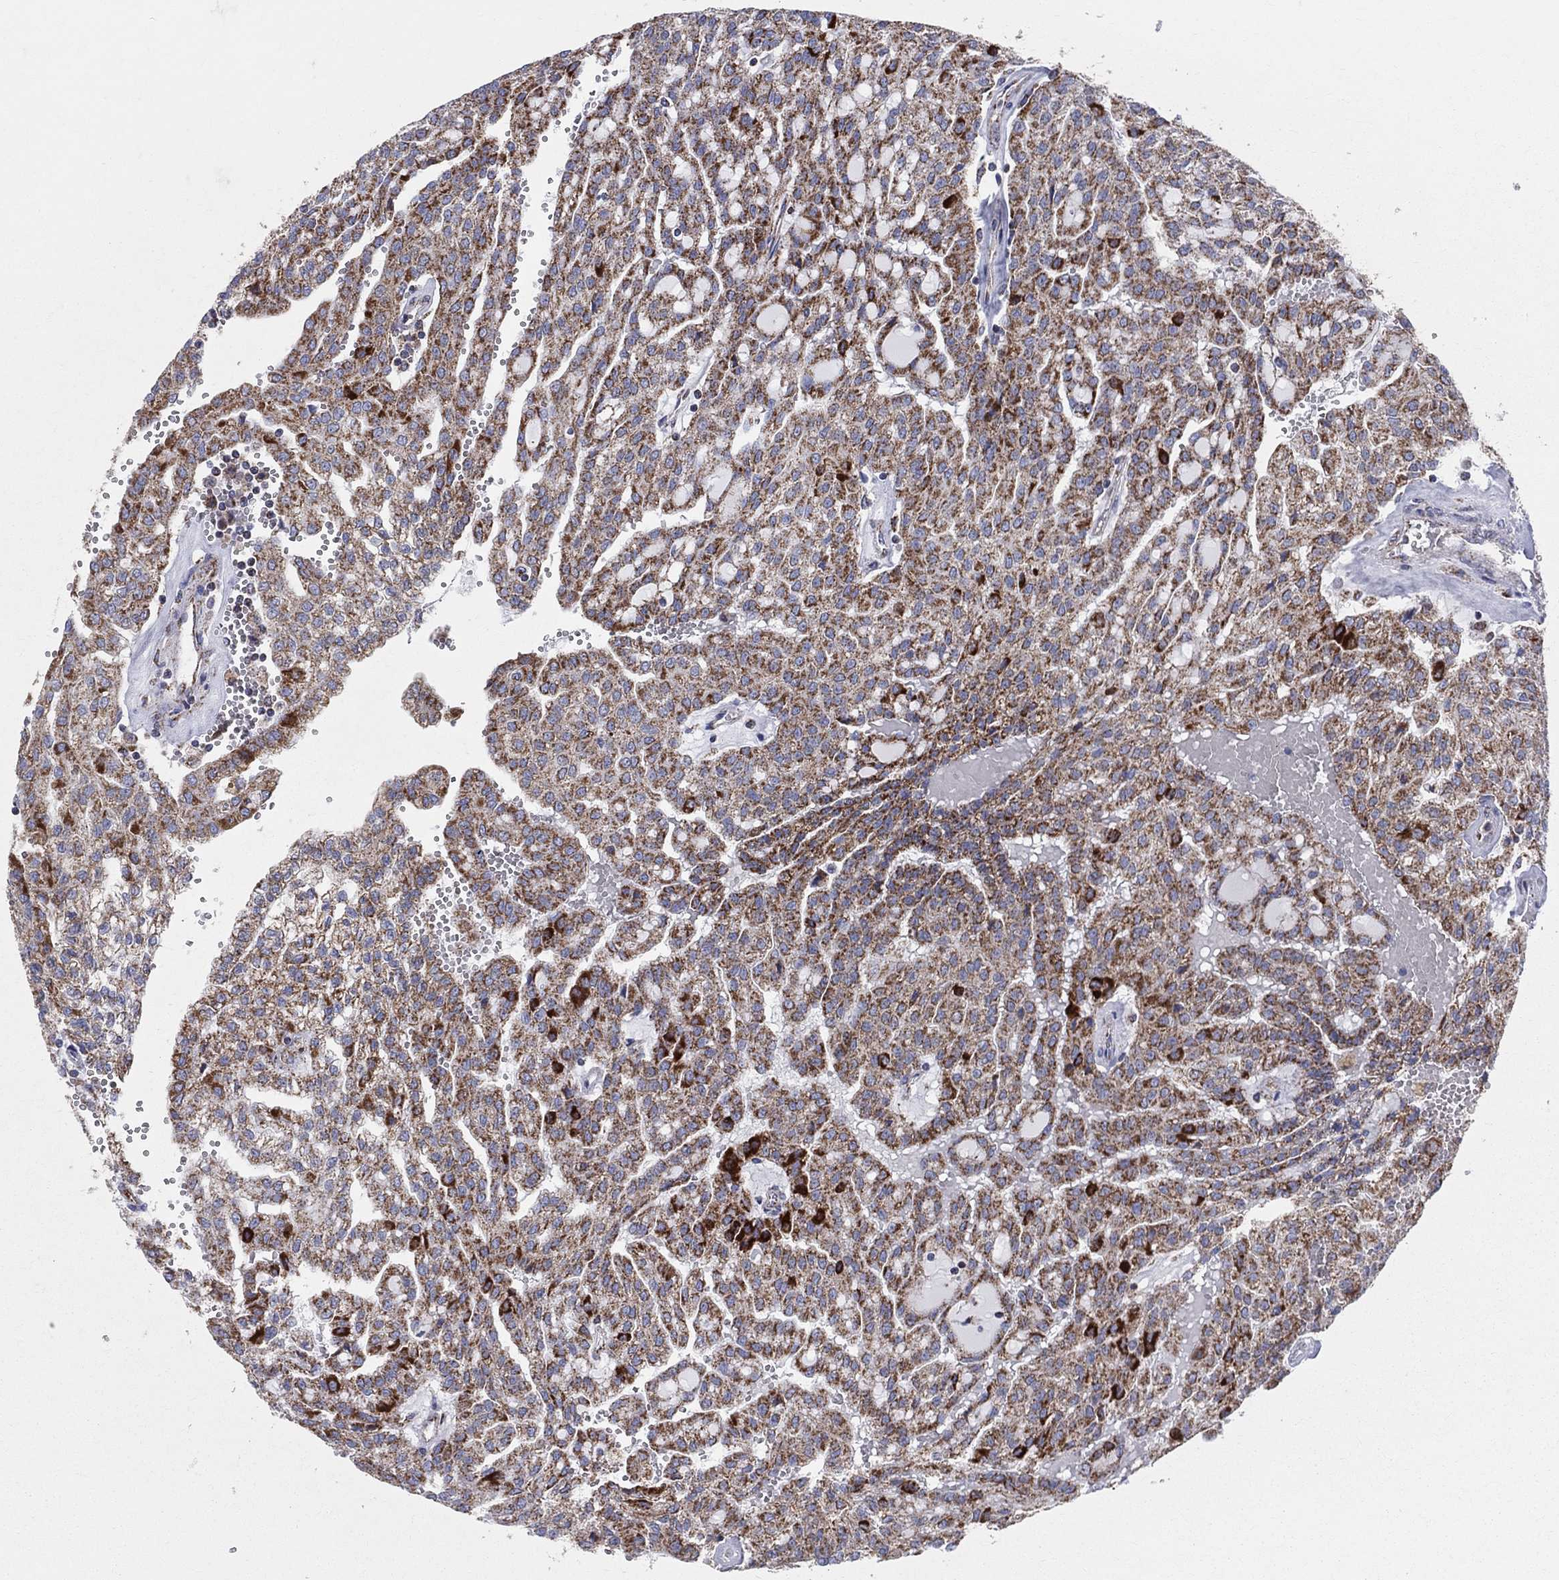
{"staining": {"intensity": "strong", "quantity": ">75%", "location": "cytoplasmic/membranous"}, "tissue": "renal cancer", "cell_type": "Tumor cells", "image_type": "cancer", "snomed": [{"axis": "morphology", "description": "Adenocarcinoma, NOS"}, {"axis": "topography", "description": "Kidney"}], "caption": "This micrograph demonstrates IHC staining of human renal cancer (adenocarcinoma), with high strong cytoplasmic/membranous expression in about >75% of tumor cells.", "gene": "KISS1R", "patient": {"sex": "male", "age": 63}}